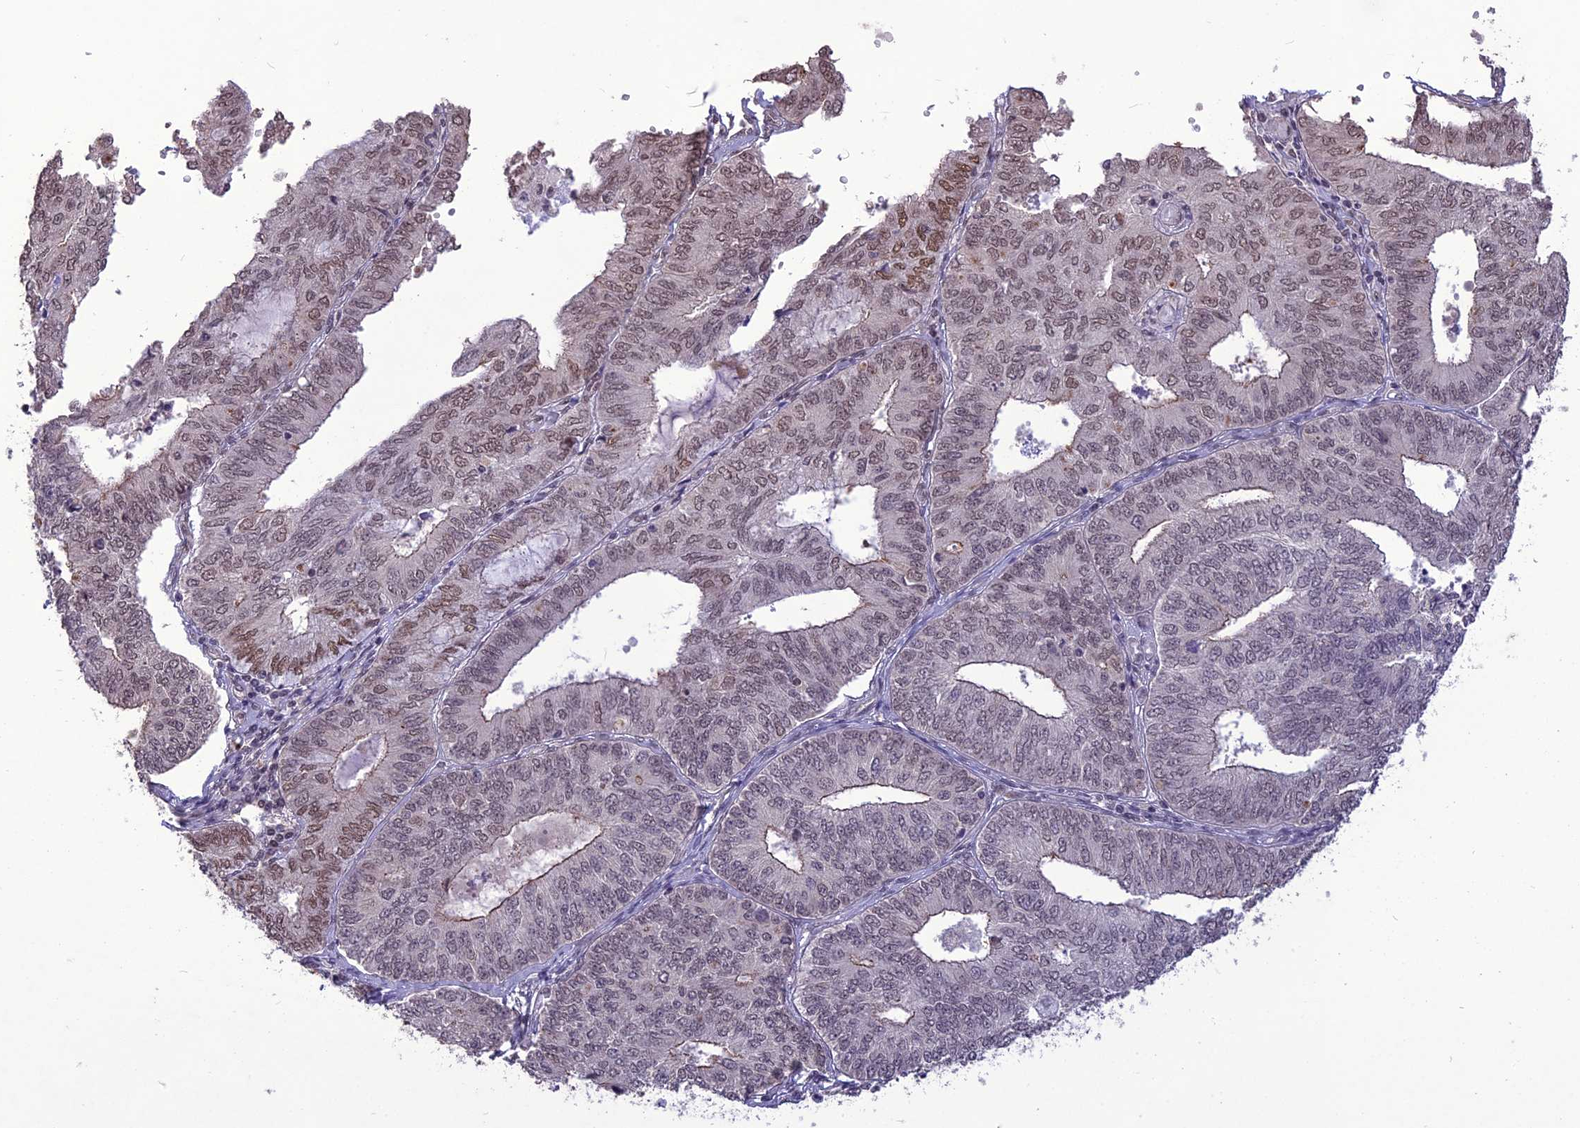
{"staining": {"intensity": "weak", "quantity": "25%-75%", "location": "nuclear"}, "tissue": "endometrial cancer", "cell_type": "Tumor cells", "image_type": "cancer", "snomed": [{"axis": "morphology", "description": "Adenocarcinoma, NOS"}, {"axis": "topography", "description": "Endometrium"}], "caption": "A photomicrograph showing weak nuclear expression in approximately 25%-75% of tumor cells in endometrial cancer, as visualized by brown immunohistochemical staining.", "gene": "DIS3", "patient": {"sex": "female", "age": 68}}